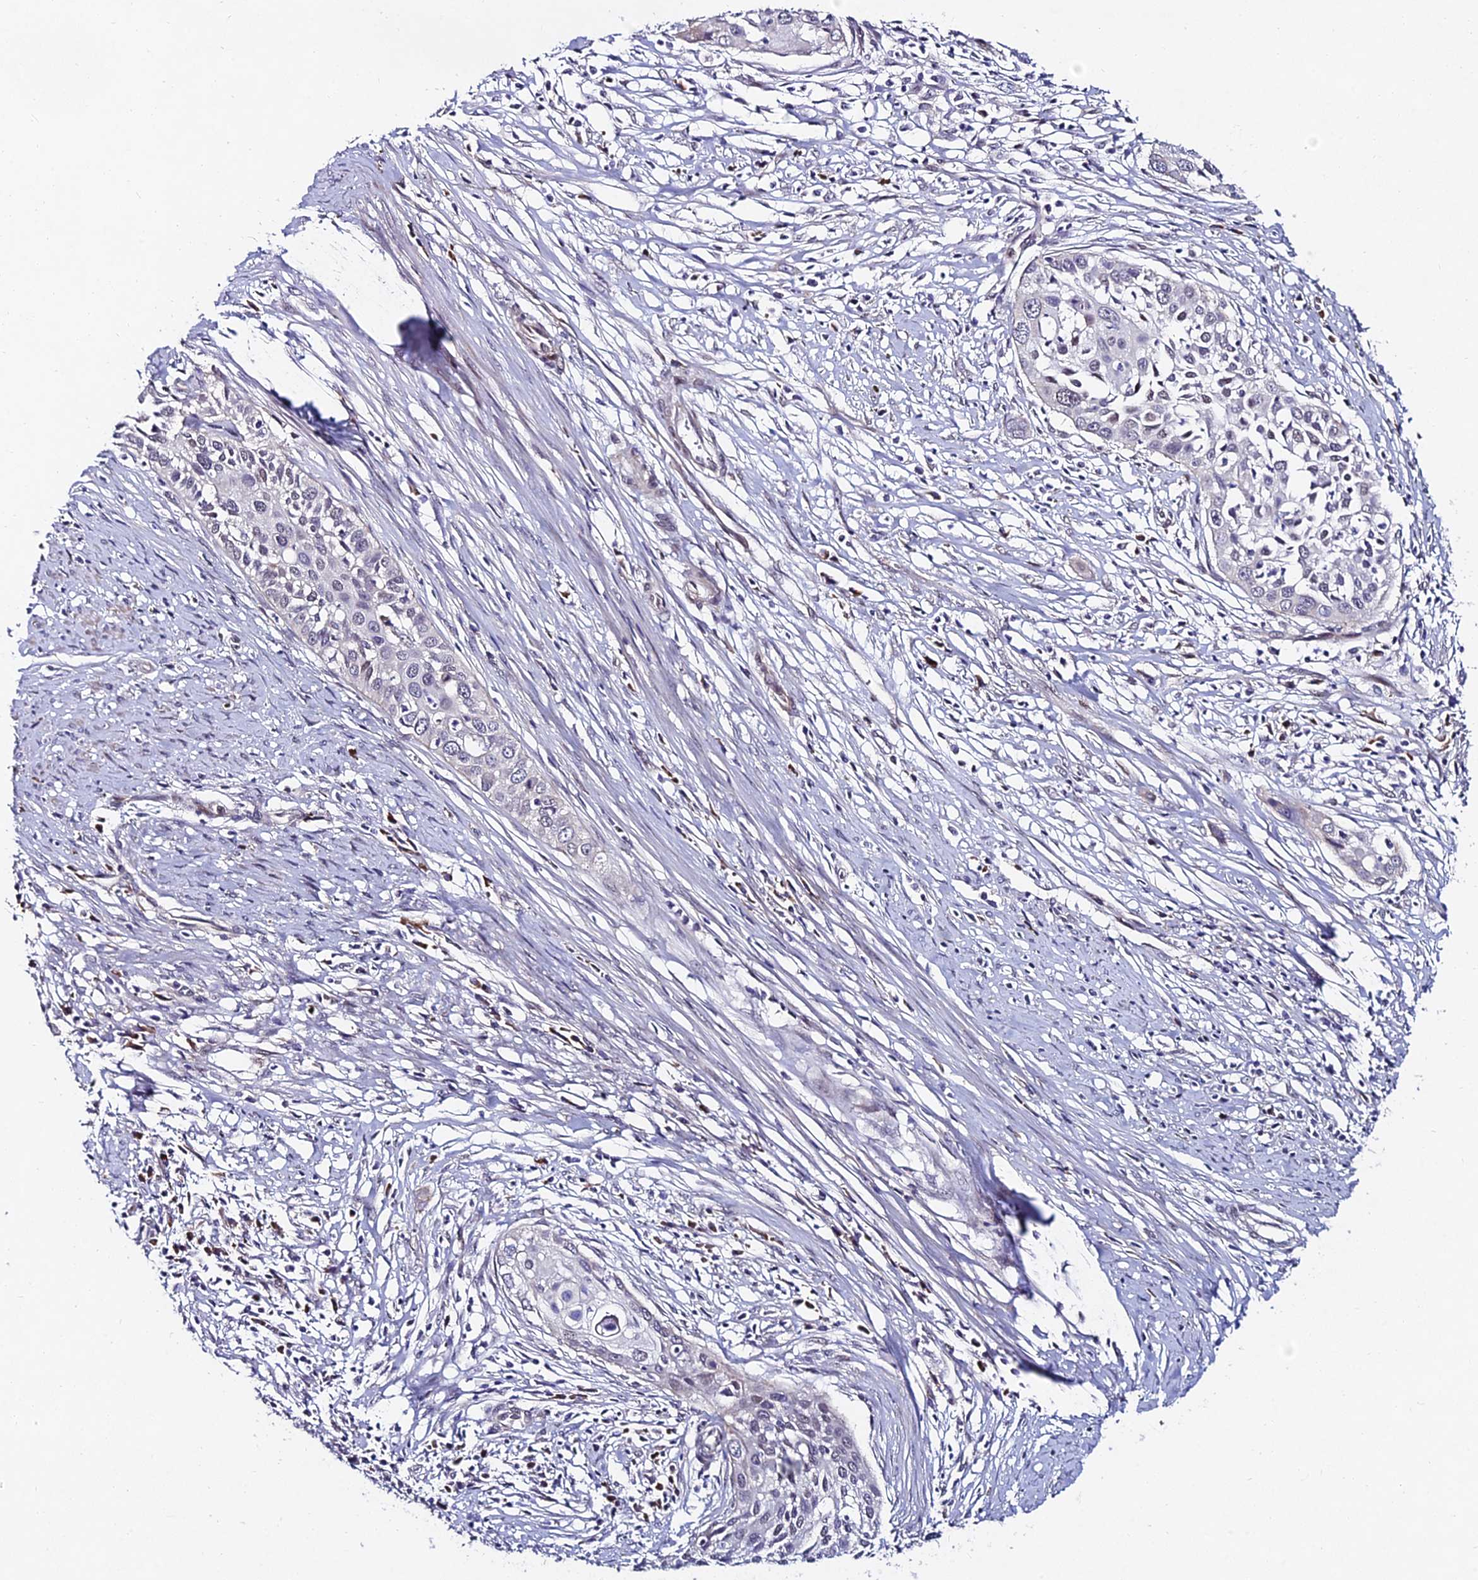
{"staining": {"intensity": "negative", "quantity": "none", "location": "none"}, "tissue": "cervical cancer", "cell_type": "Tumor cells", "image_type": "cancer", "snomed": [{"axis": "morphology", "description": "Squamous cell carcinoma, NOS"}, {"axis": "topography", "description": "Cervix"}], "caption": "High power microscopy histopathology image of an immunohistochemistry image of squamous cell carcinoma (cervical), revealing no significant positivity in tumor cells. (Immunohistochemistry (ihc), brightfield microscopy, high magnification).", "gene": "TRIM24", "patient": {"sex": "female", "age": 34}}